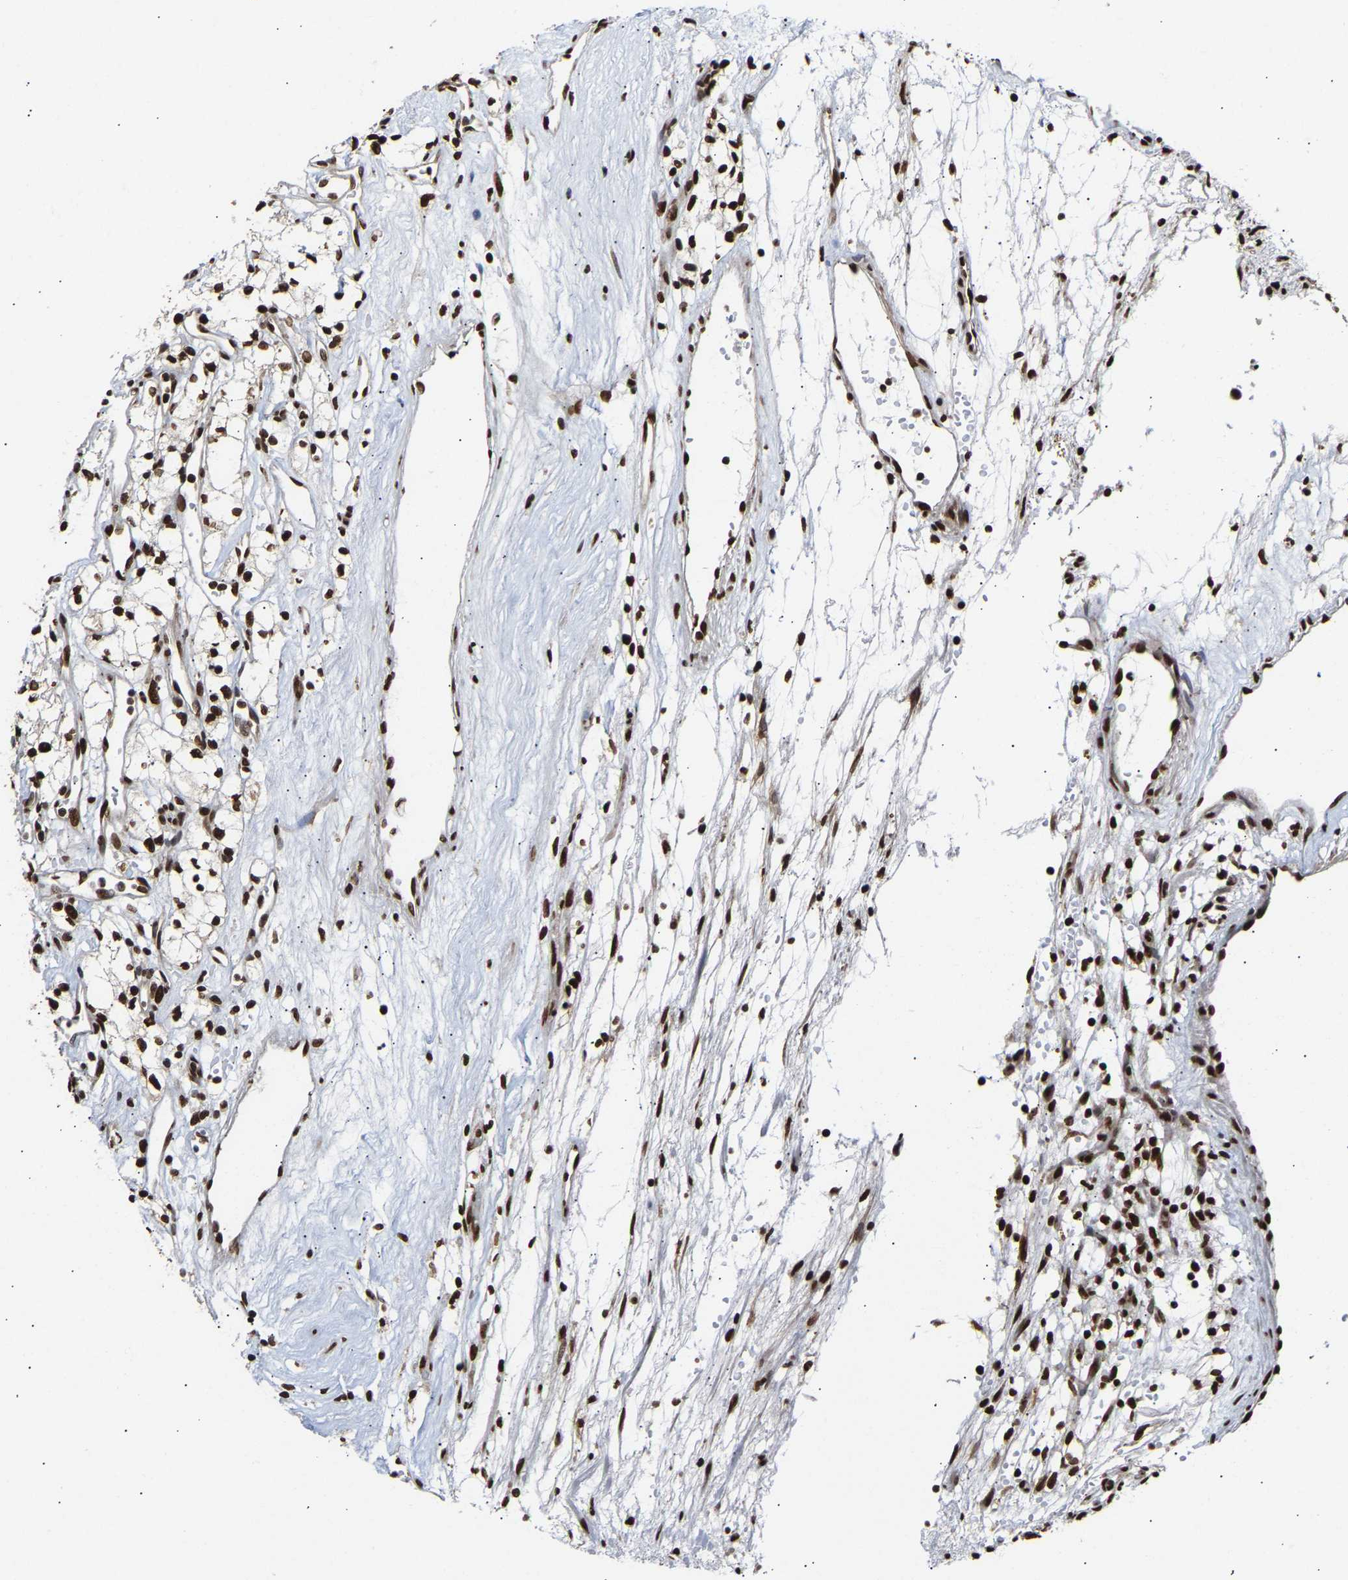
{"staining": {"intensity": "strong", "quantity": ">75%", "location": "nuclear"}, "tissue": "renal cancer", "cell_type": "Tumor cells", "image_type": "cancer", "snomed": [{"axis": "morphology", "description": "Adenocarcinoma, NOS"}, {"axis": "topography", "description": "Kidney"}], "caption": "Immunohistochemistry (IHC) of renal adenocarcinoma displays high levels of strong nuclear positivity in about >75% of tumor cells.", "gene": "PSIP1", "patient": {"sex": "male", "age": 59}}